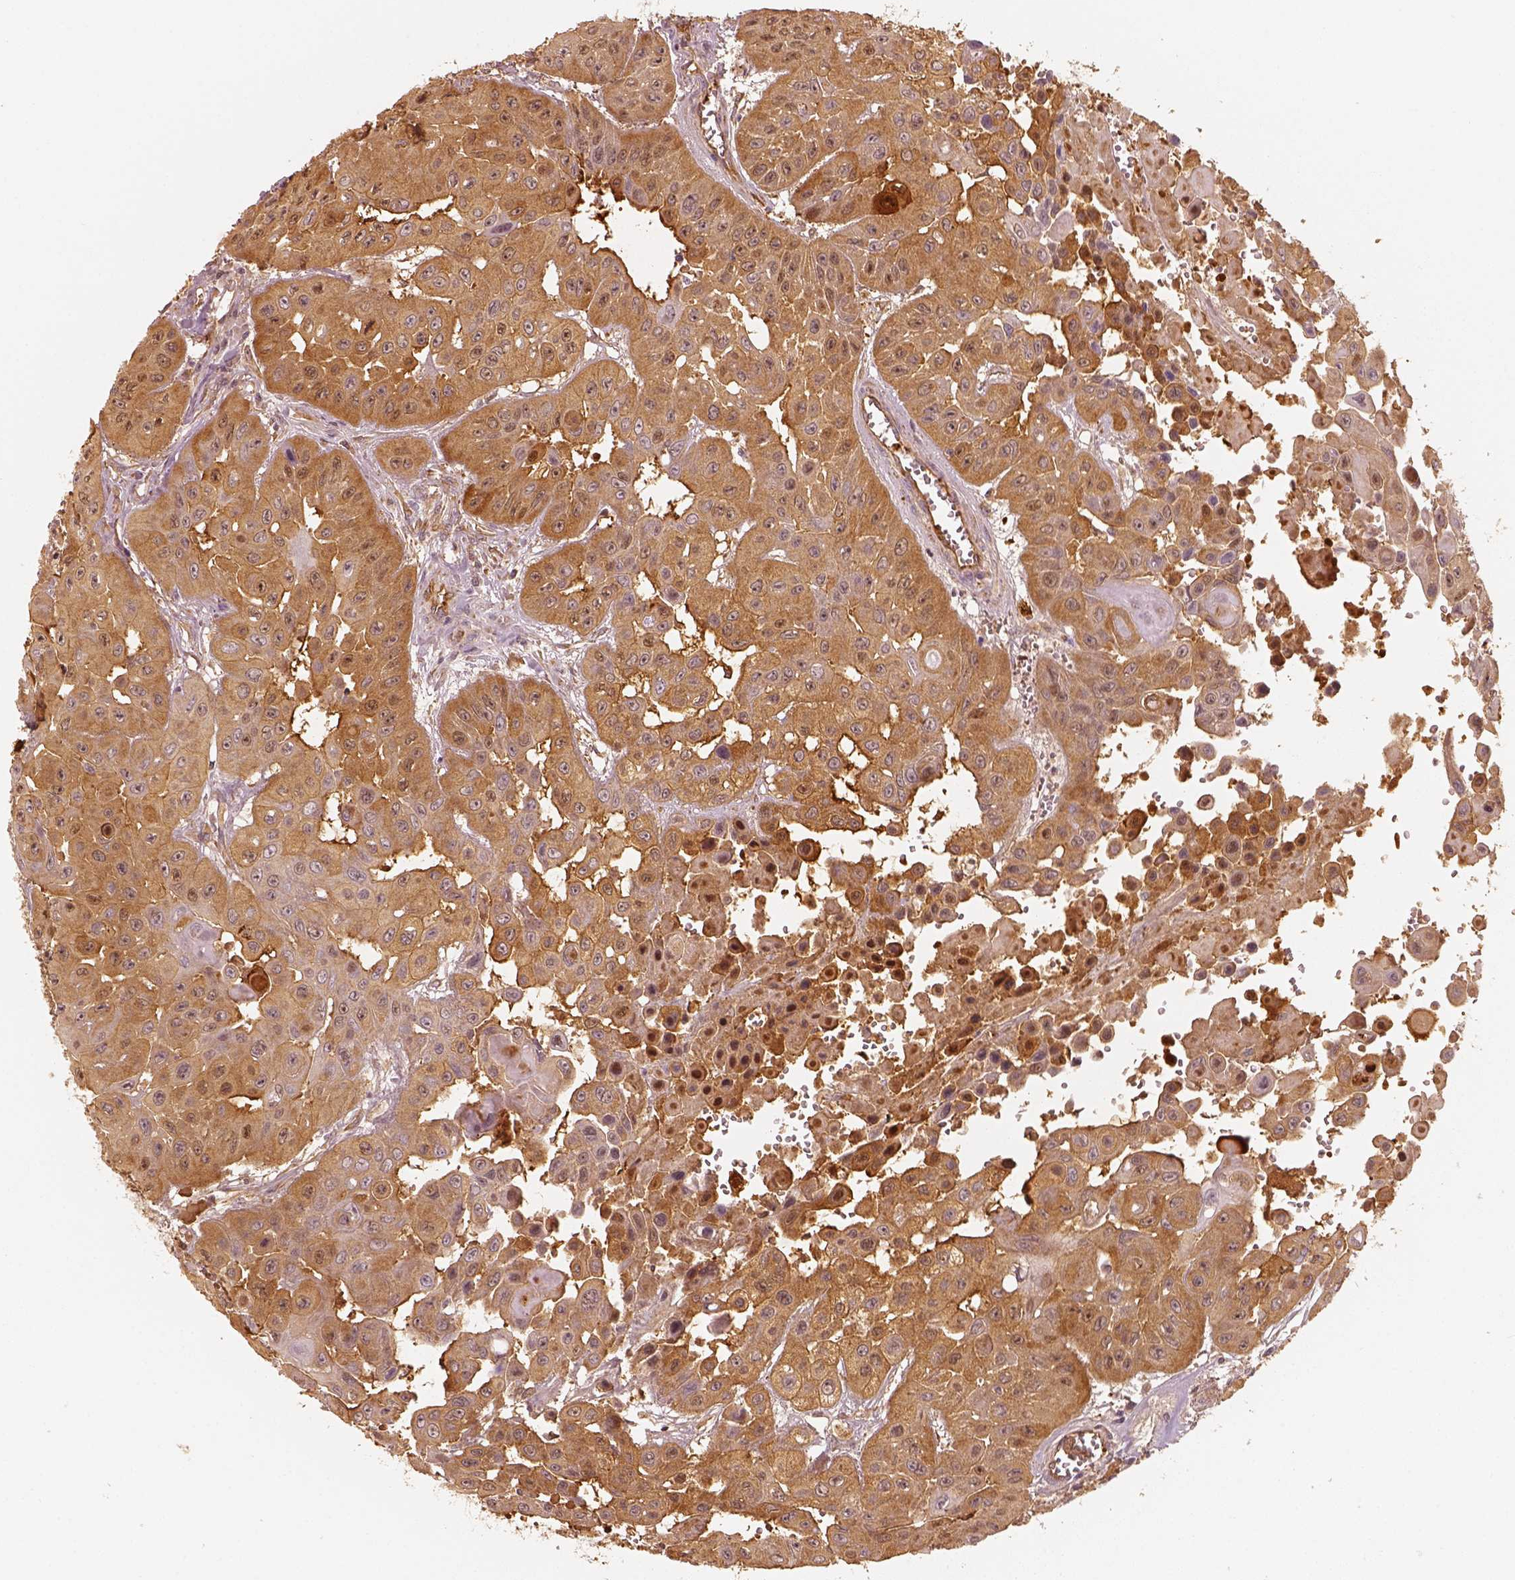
{"staining": {"intensity": "moderate", "quantity": ">75%", "location": "cytoplasmic/membranous"}, "tissue": "head and neck cancer", "cell_type": "Tumor cells", "image_type": "cancer", "snomed": [{"axis": "morphology", "description": "Adenocarcinoma, NOS"}, {"axis": "topography", "description": "Head-Neck"}], "caption": "This is a micrograph of IHC staining of head and neck cancer (adenocarcinoma), which shows moderate positivity in the cytoplasmic/membranous of tumor cells.", "gene": "FSCN1", "patient": {"sex": "male", "age": 73}}